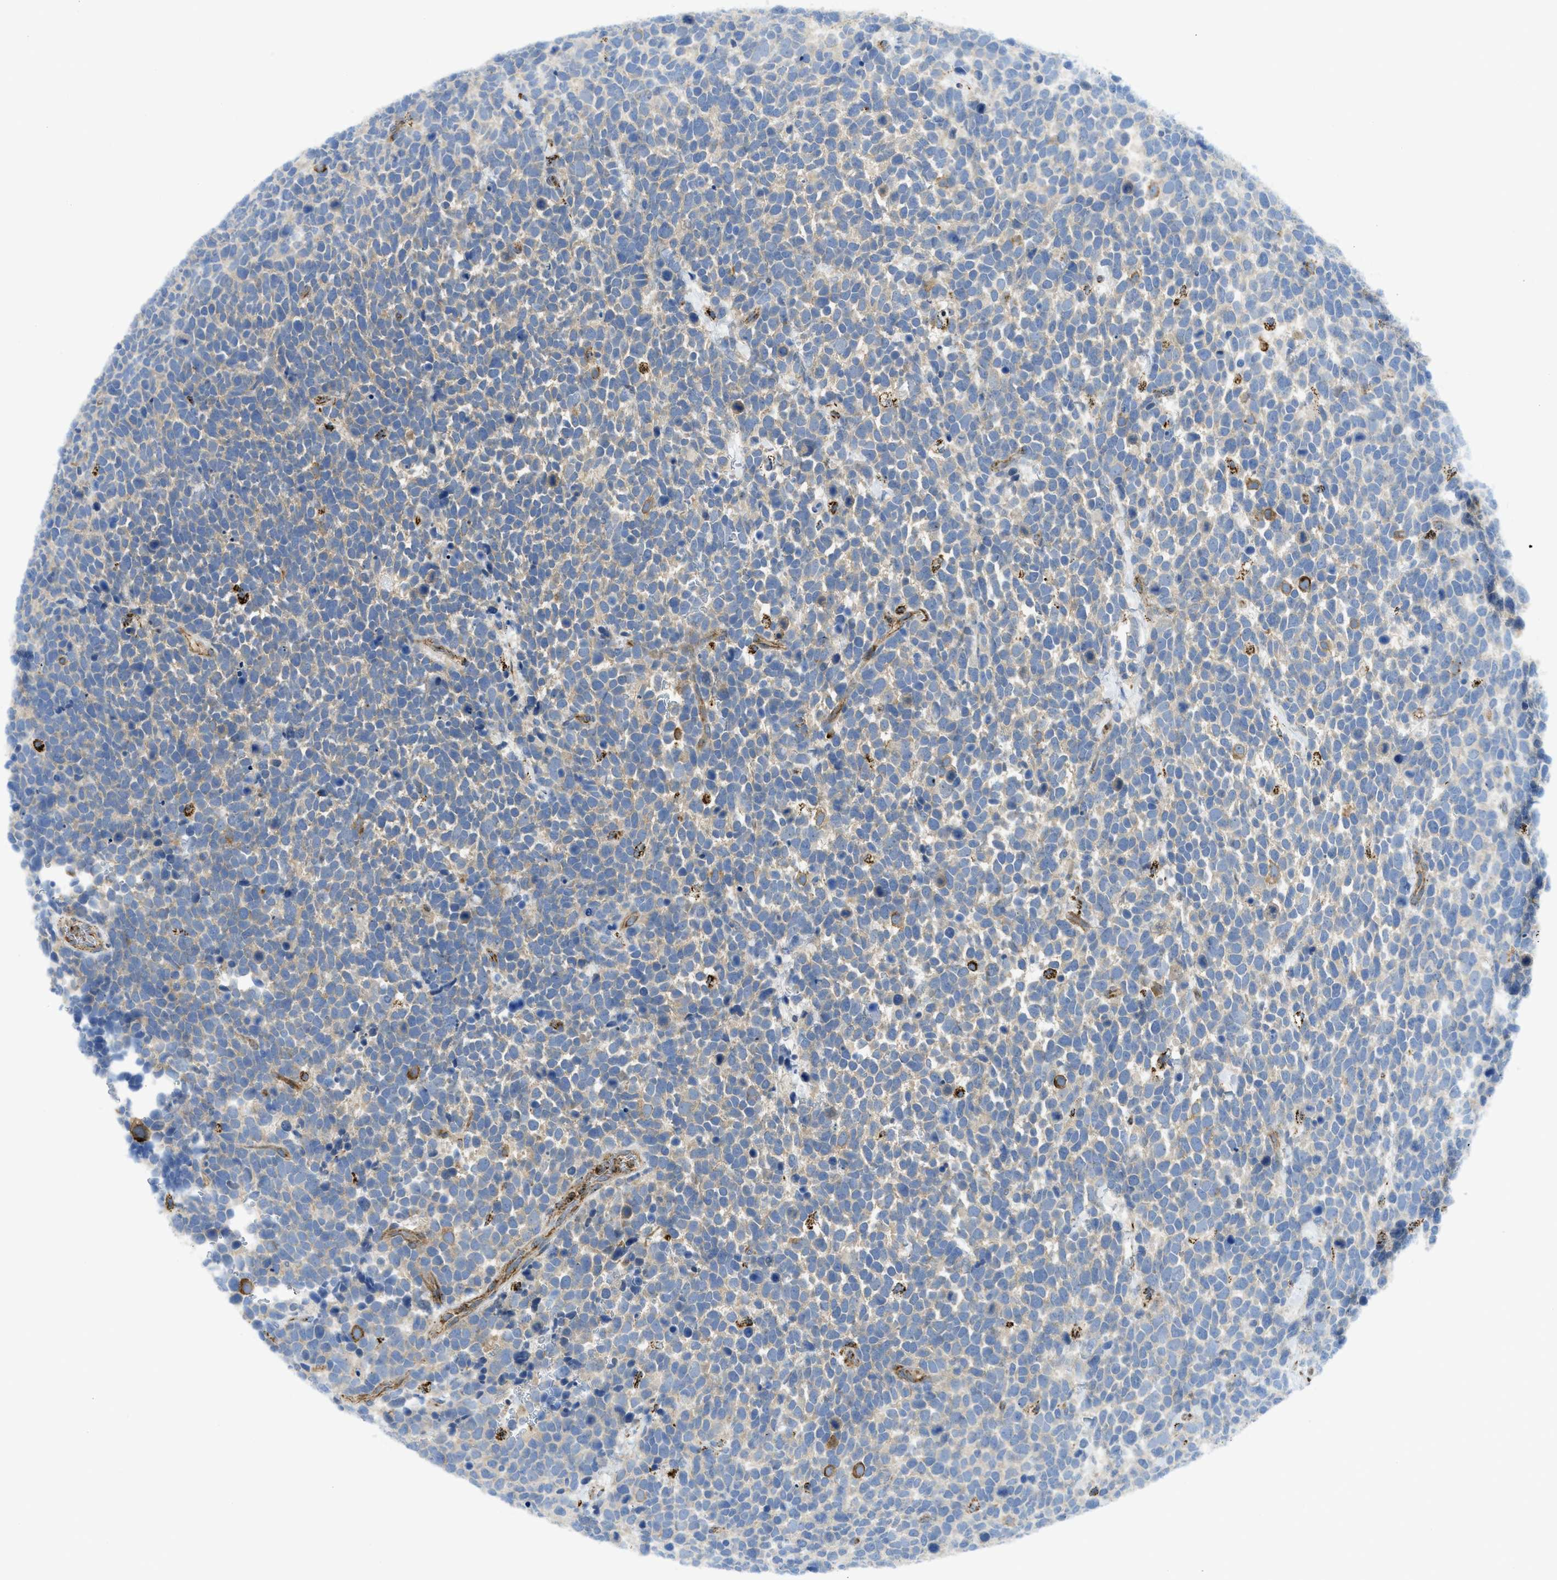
{"staining": {"intensity": "weak", "quantity": "25%-75%", "location": "cytoplasmic/membranous"}, "tissue": "urothelial cancer", "cell_type": "Tumor cells", "image_type": "cancer", "snomed": [{"axis": "morphology", "description": "Urothelial carcinoma, High grade"}, {"axis": "topography", "description": "Urinary bladder"}], "caption": "Protein expression analysis of urothelial carcinoma (high-grade) reveals weak cytoplasmic/membranous positivity in about 25%-75% of tumor cells. The protein of interest is shown in brown color, while the nuclei are stained blue.", "gene": "SQOR", "patient": {"sex": "female", "age": 82}}